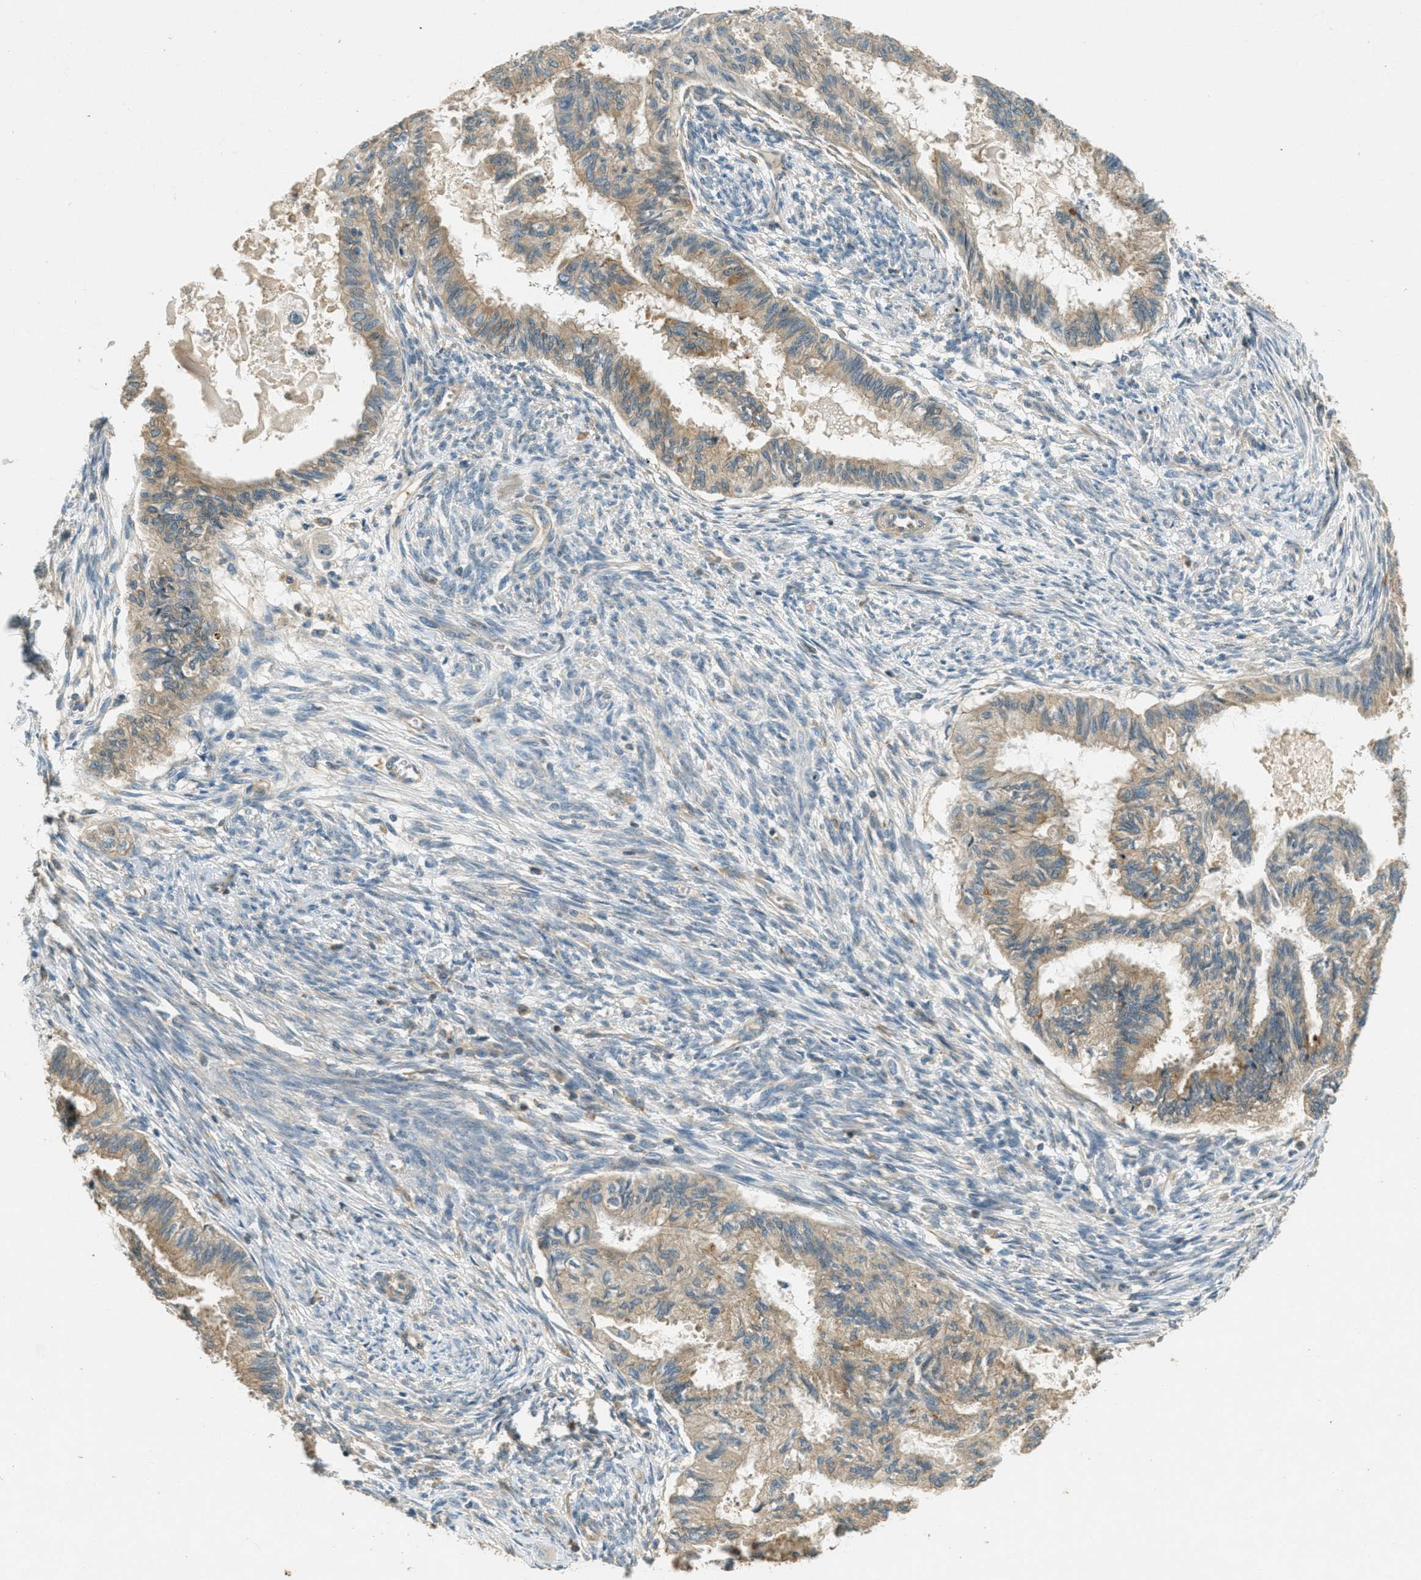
{"staining": {"intensity": "moderate", "quantity": ">75%", "location": "cytoplasmic/membranous"}, "tissue": "cervical cancer", "cell_type": "Tumor cells", "image_type": "cancer", "snomed": [{"axis": "morphology", "description": "Normal tissue, NOS"}, {"axis": "morphology", "description": "Adenocarcinoma, NOS"}, {"axis": "topography", "description": "Cervix"}, {"axis": "topography", "description": "Endometrium"}], "caption": "Human adenocarcinoma (cervical) stained with a protein marker reveals moderate staining in tumor cells.", "gene": "NUDT4", "patient": {"sex": "female", "age": 86}}